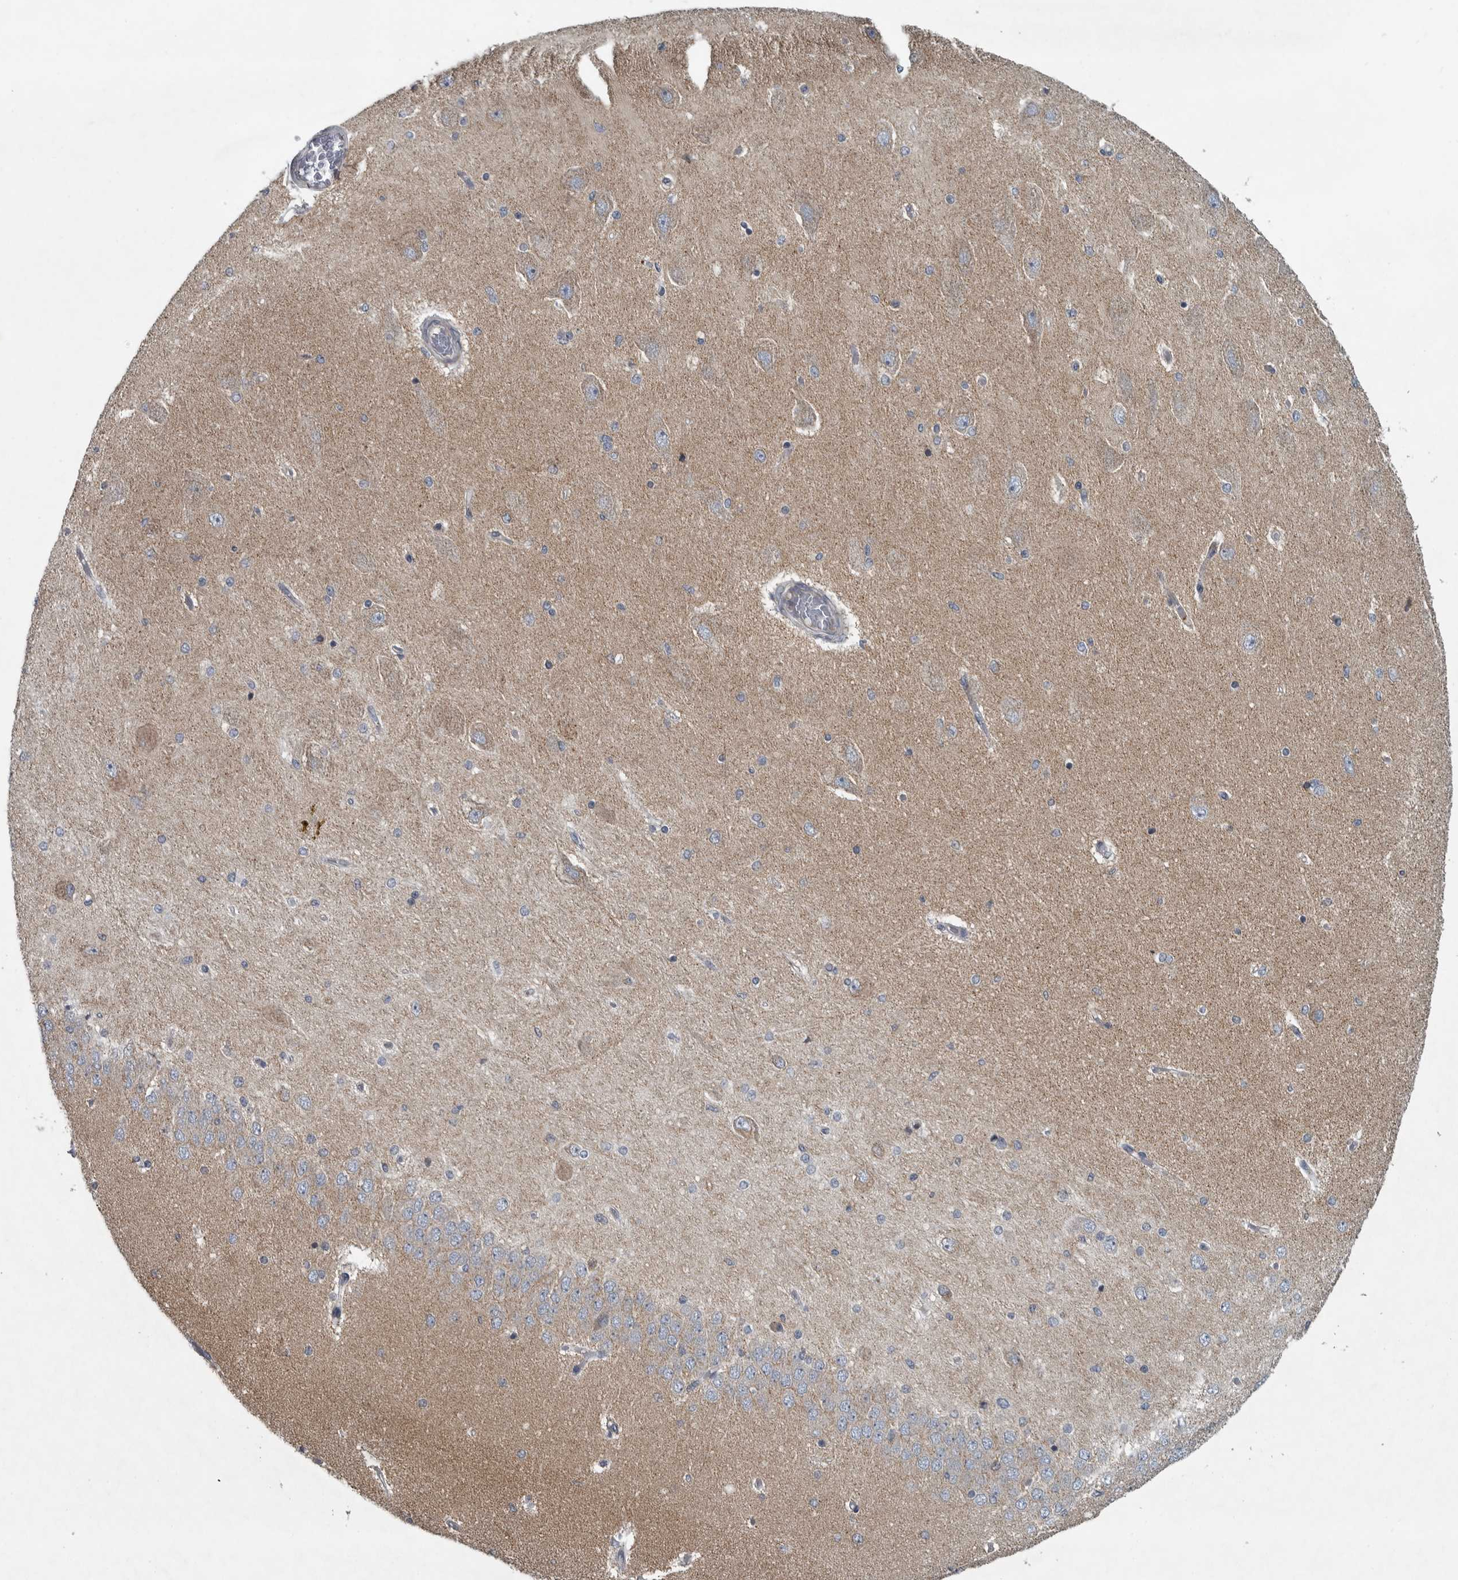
{"staining": {"intensity": "negative", "quantity": "none", "location": "none"}, "tissue": "hippocampus", "cell_type": "Glial cells", "image_type": "normal", "snomed": [{"axis": "morphology", "description": "Normal tissue, NOS"}, {"axis": "topography", "description": "Hippocampus"}], "caption": "This is an IHC histopathology image of unremarkable hippocampus. There is no expression in glial cells.", "gene": "MPP3", "patient": {"sex": "female", "age": 54}}